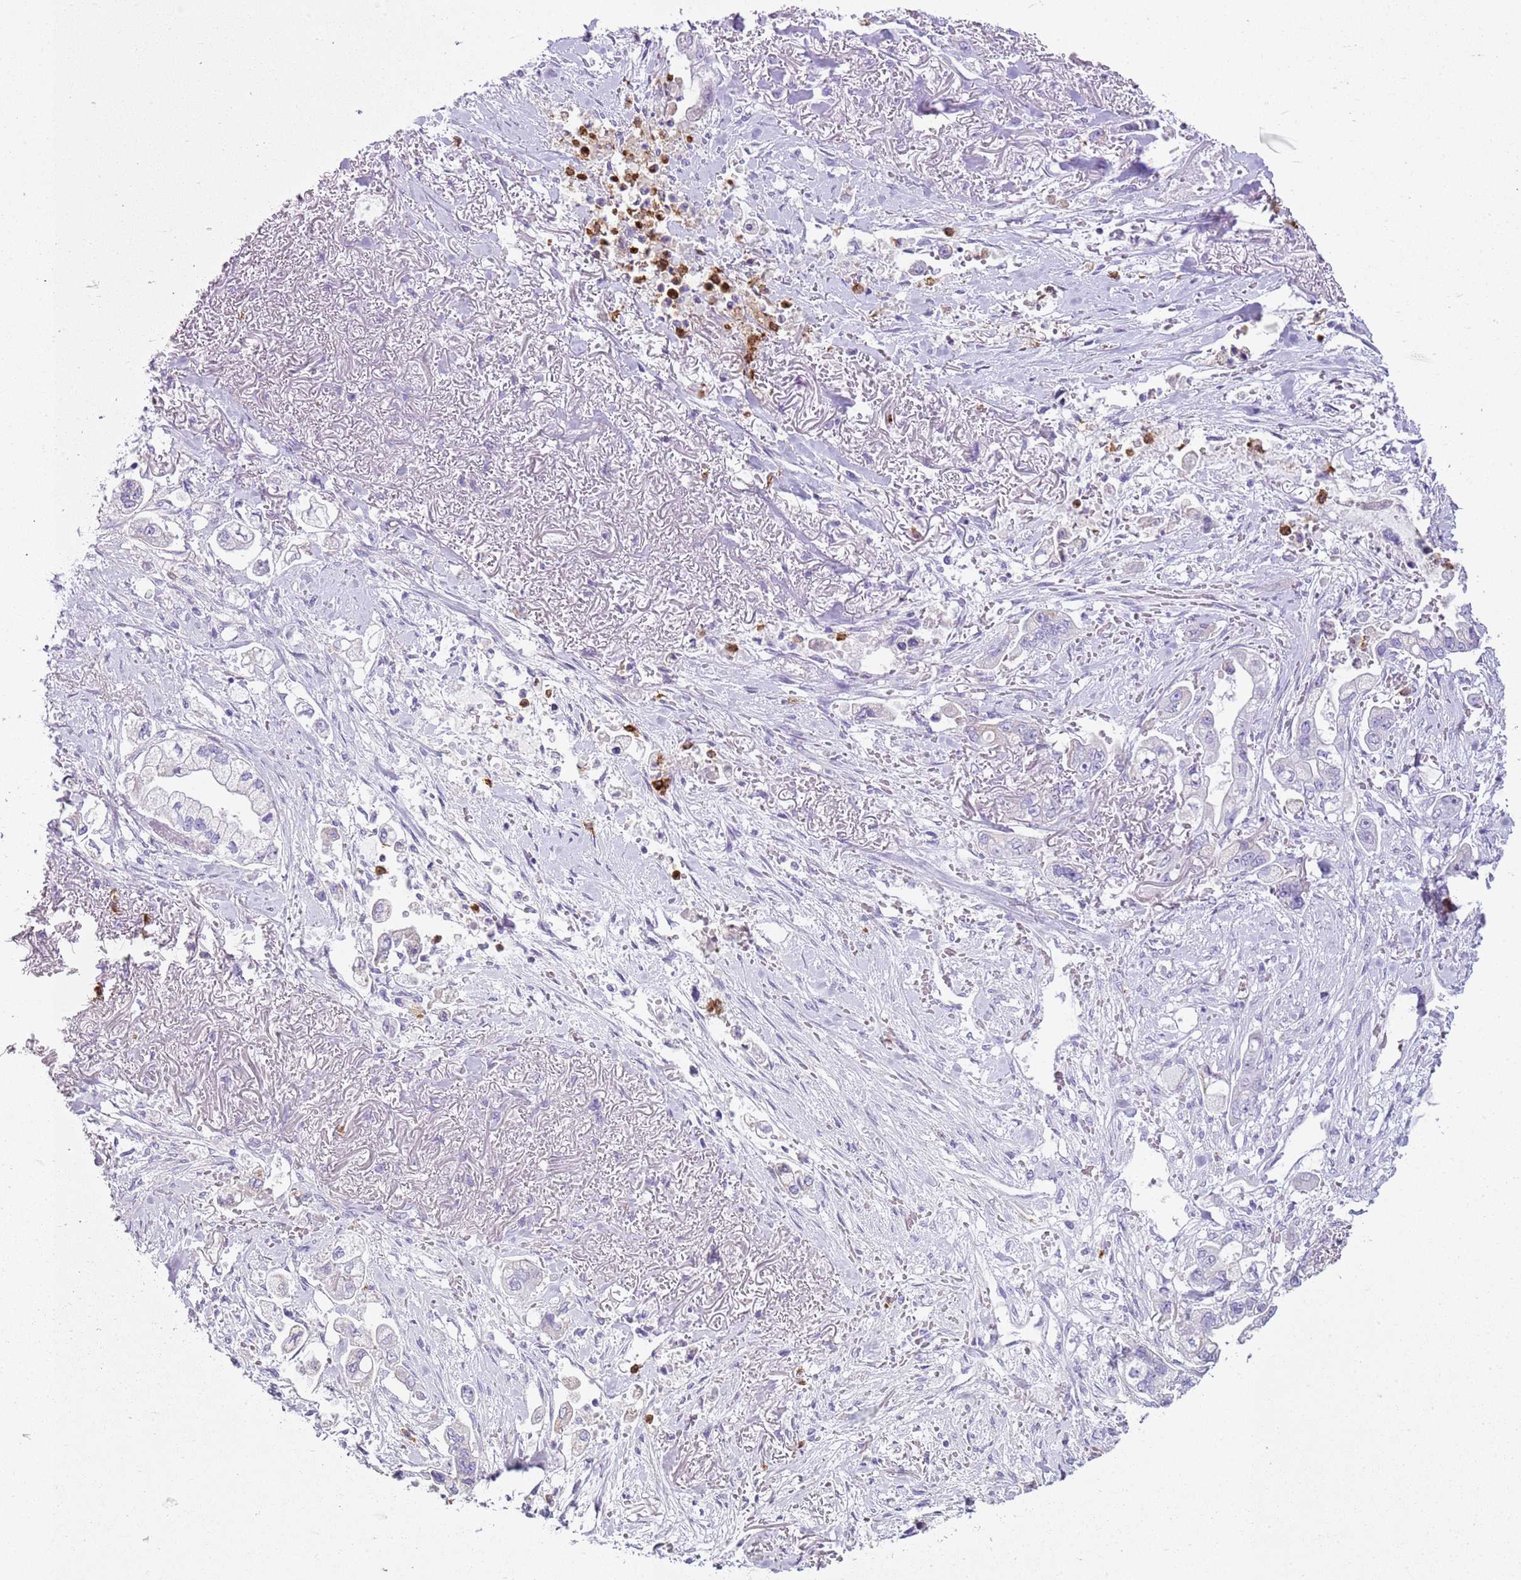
{"staining": {"intensity": "negative", "quantity": "none", "location": "none"}, "tissue": "stomach cancer", "cell_type": "Tumor cells", "image_type": "cancer", "snomed": [{"axis": "morphology", "description": "Adenocarcinoma, NOS"}, {"axis": "topography", "description": "Stomach"}], "caption": "Immunohistochemical staining of stomach cancer (adenocarcinoma) reveals no significant positivity in tumor cells. Brightfield microscopy of immunohistochemistry (IHC) stained with DAB (3,3'-diaminobenzidine) (brown) and hematoxylin (blue), captured at high magnification.", "gene": "CD177", "patient": {"sex": "male", "age": 62}}